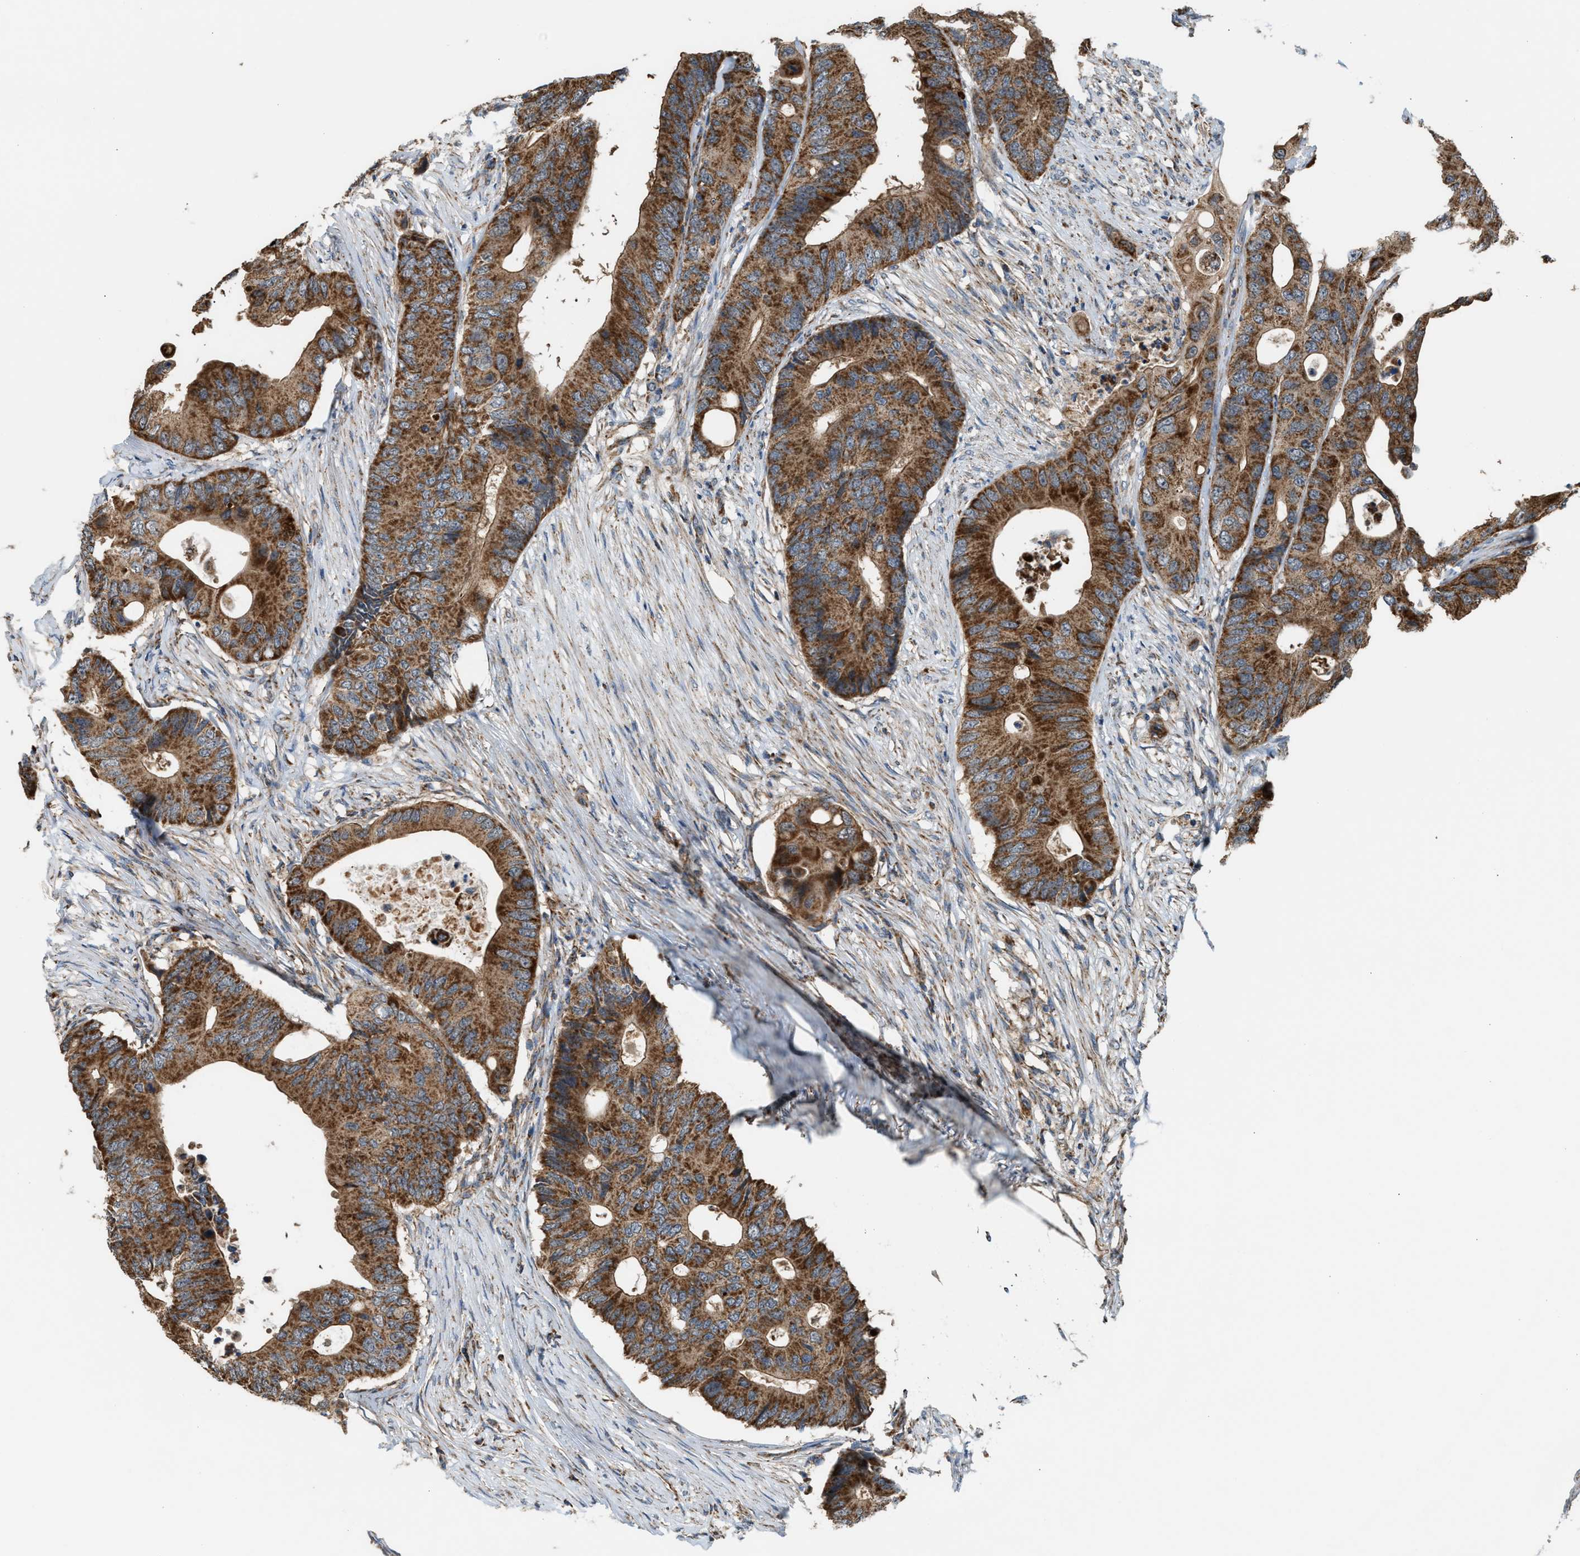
{"staining": {"intensity": "moderate", "quantity": ">75%", "location": "cytoplasmic/membranous"}, "tissue": "colorectal cancer", "cell_type": "Tumor cells", "image_type": "cancer", "snomed": [{"axis": "morphology", "description": "Adenocarcinoma, NOS"}, {"axis": "topography", "description": "Colon"}], "caption": "Immunohistochemical staining of colorectal cancer (adenocarcinoma) demonstrates medium levels of moderate cytoplasmic/membranous expression in approximately >75% of tumor cells. (DAB (3,3'-diaminobenzidine) = brown stain, brightfield microscopy at high magnification).", "gene": "SGSM2", "patient": {"sex": "male", "age": 71}}